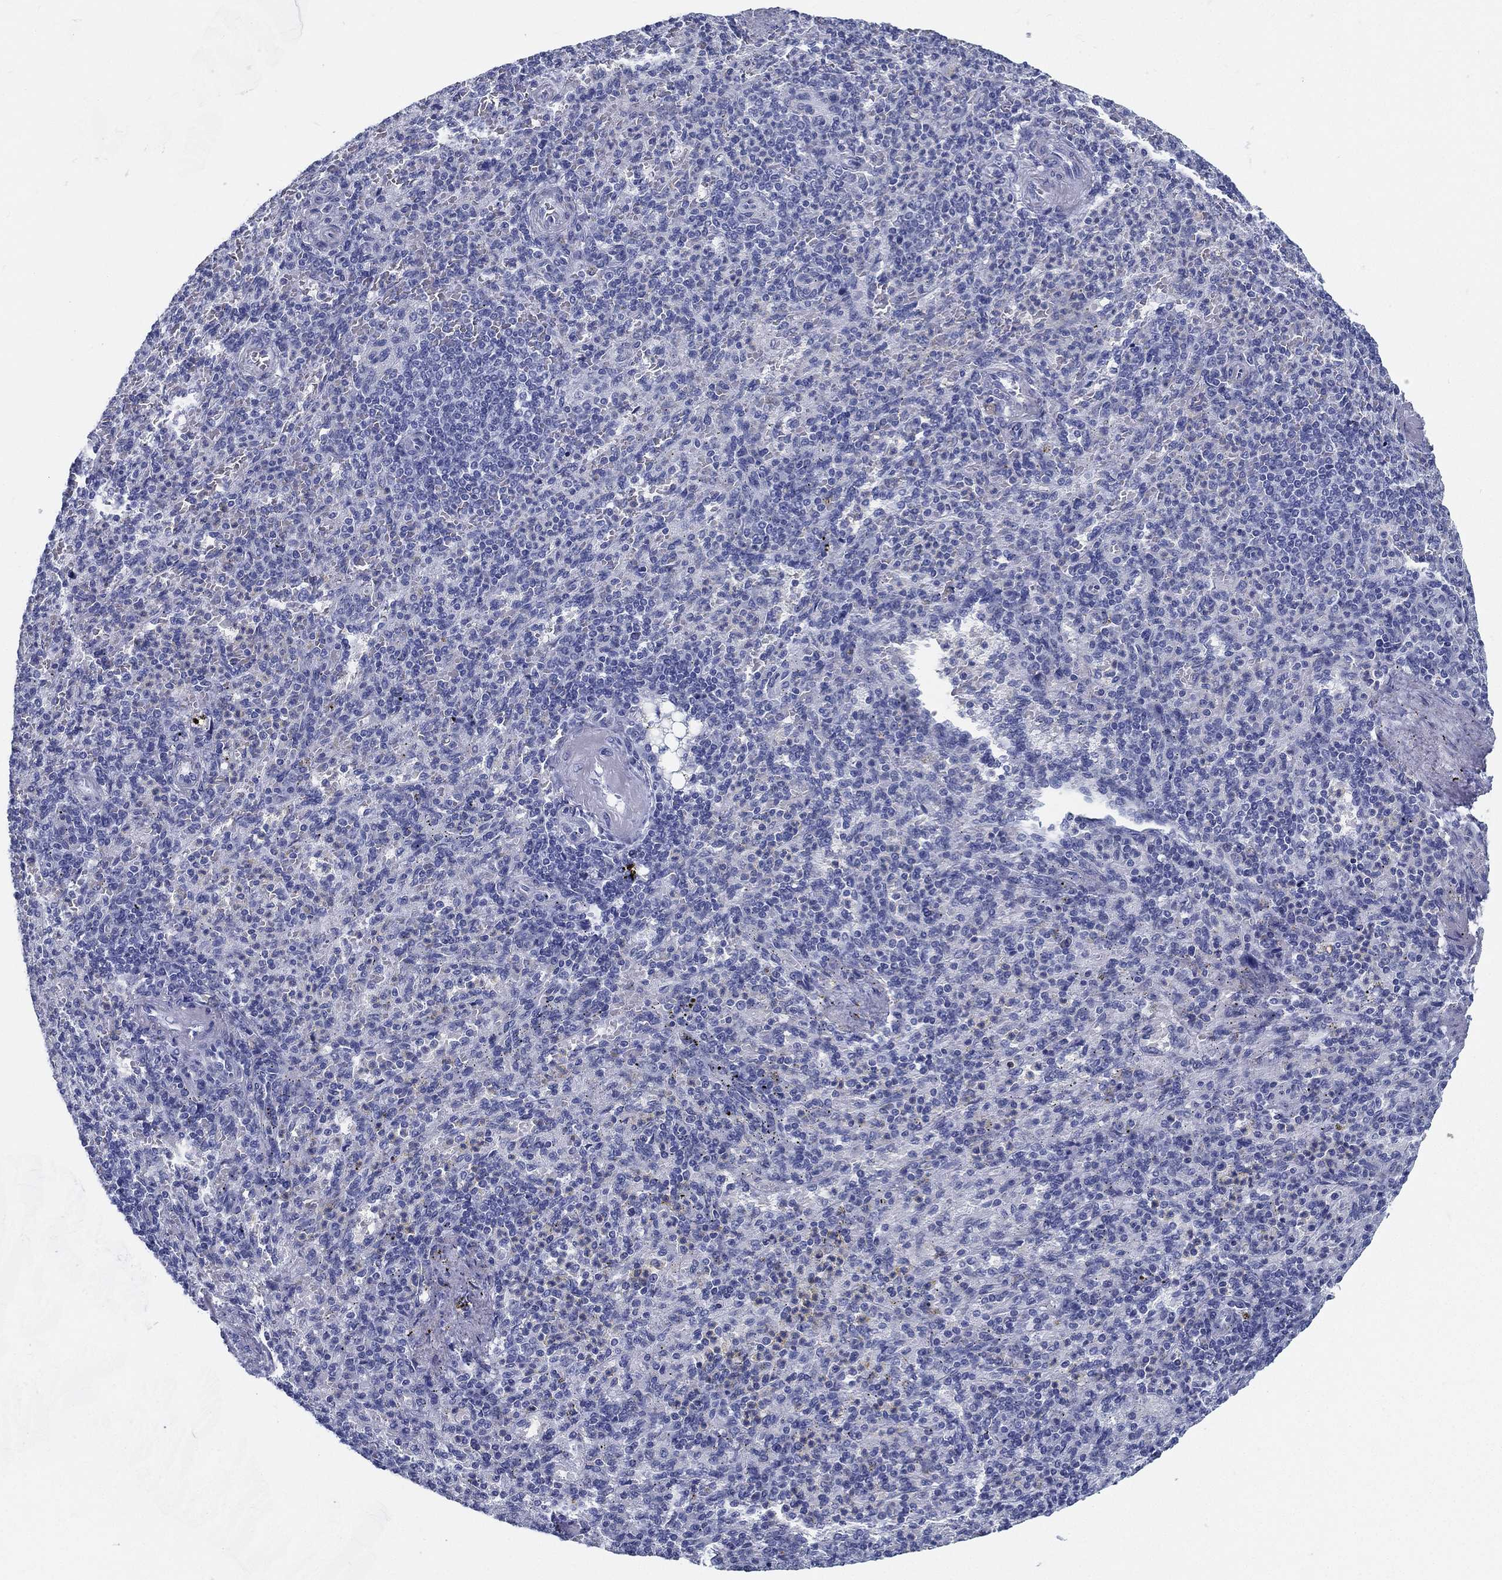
{"staining": {"intensity": "negative", "quantity": "none", "location": "none"}, "tissue": "spleen", "cell_type": "Cells in red pulp", "image_type": "normal", "snomed": [{"axis": "morphology", "description": "Normal tissue, NOS"}, {"axis": "topography", "description": "Spleen"}], "caption": "High power microscopy image of an IHC image of unremarkable spleen, revealing no significant expression in cells in red pulp.", "gene": "ATP1B2", "patient": {"sex": "female", "age": 74}}